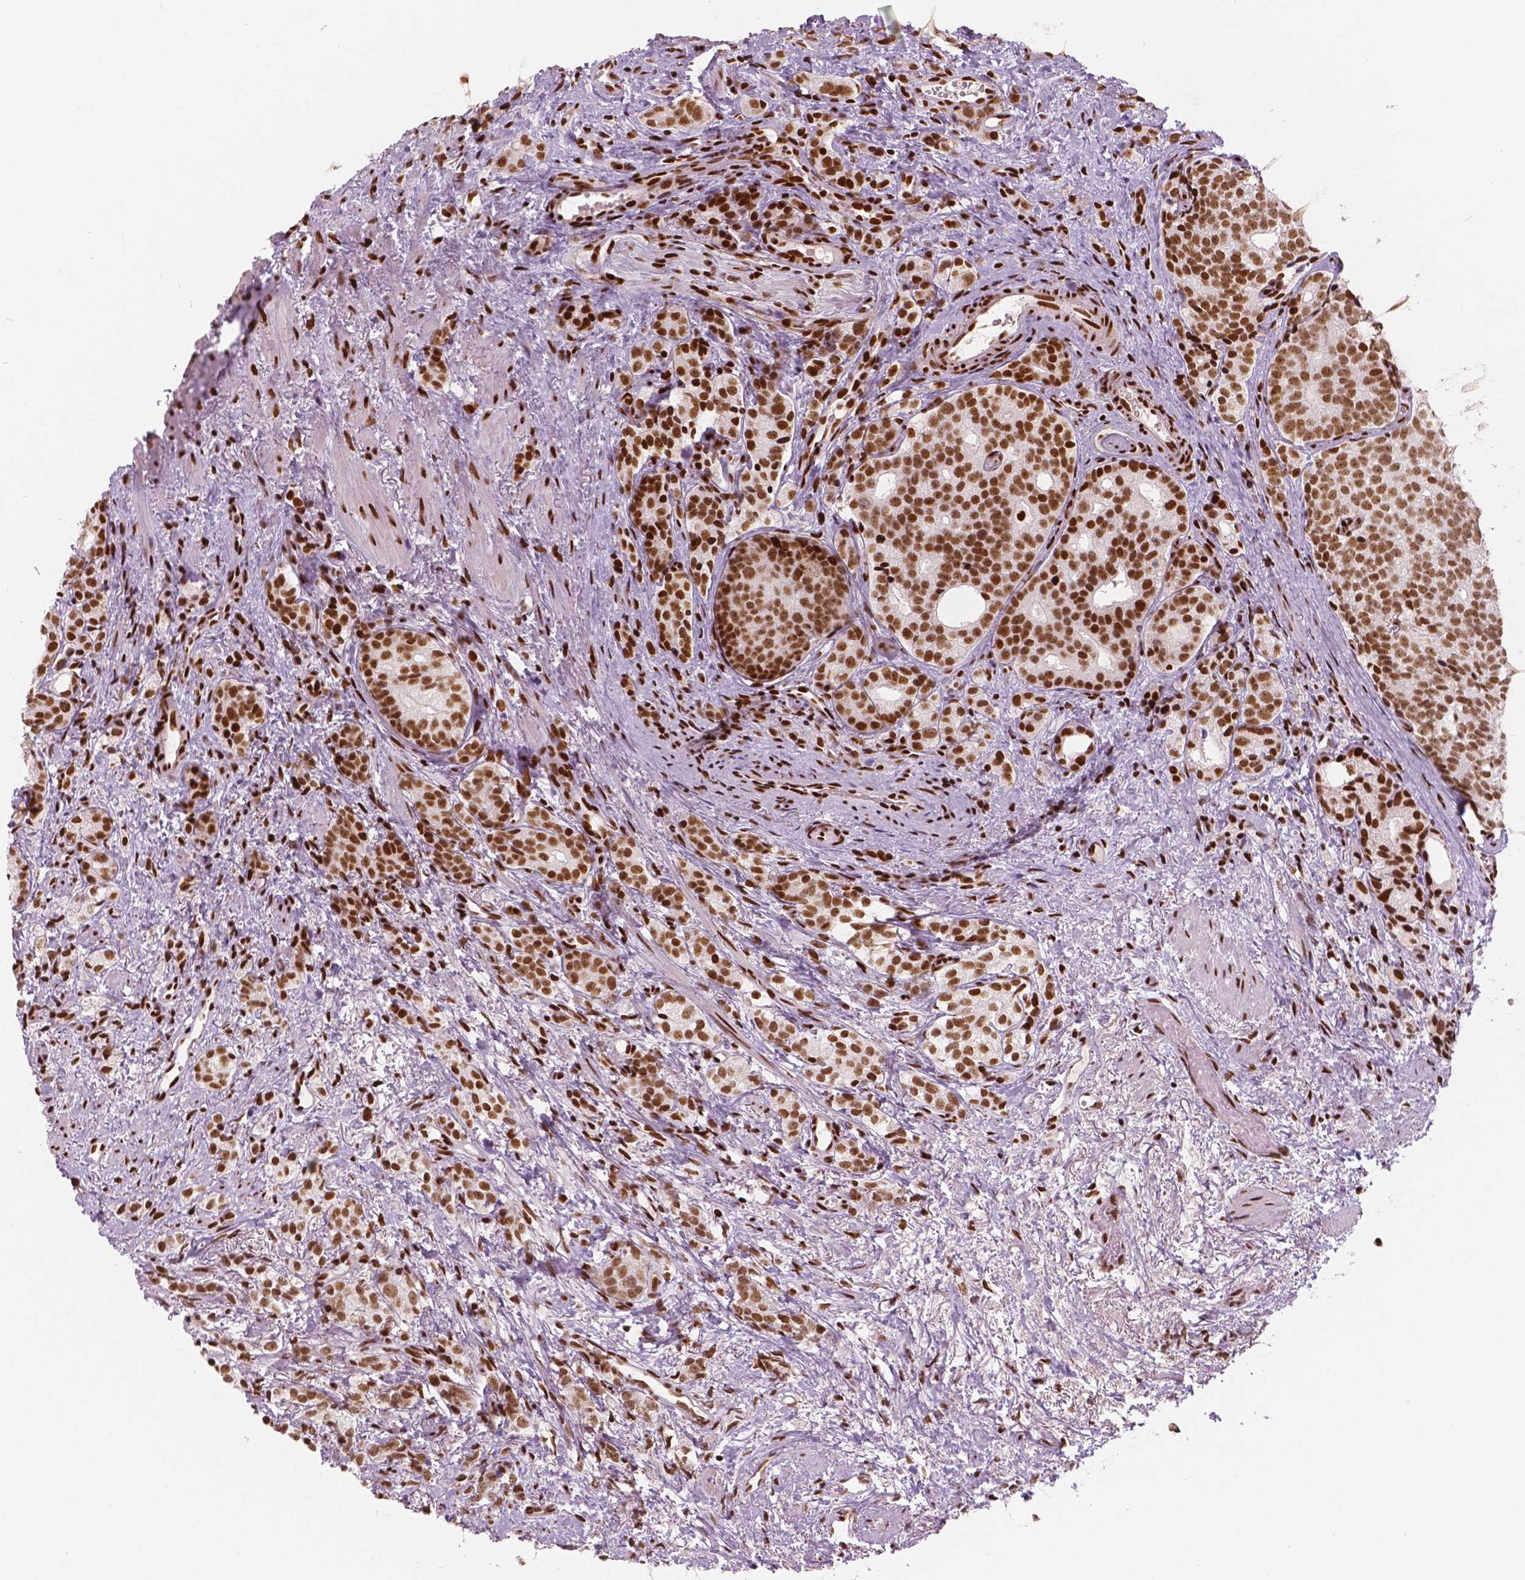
{"staining": {"intensity": "strong", "quantity": ">75%", "location": "nuclear"}, "tissue": "prostate cancer", "cell_type": "Tumor cells", "image_type": "cancer", "snomed": [{"axis": "morphology", "description": "Adenocarcinoma, High grade"}, {"axis": "topography", "description": "Prostate"}], "caption": "Prostate cancer was stained to show a protein in brown. There is high levels of strong nuclear expression in approximately >75% of tumor cells. The protein is stained brown, and the nuclei are stained in blue (DAB (3,3'-diaminobenzidine) IHC with brightfield microscopy, high magnification).", "gene": "BRD4", "patient": {"sex": "male", "age": 53}}